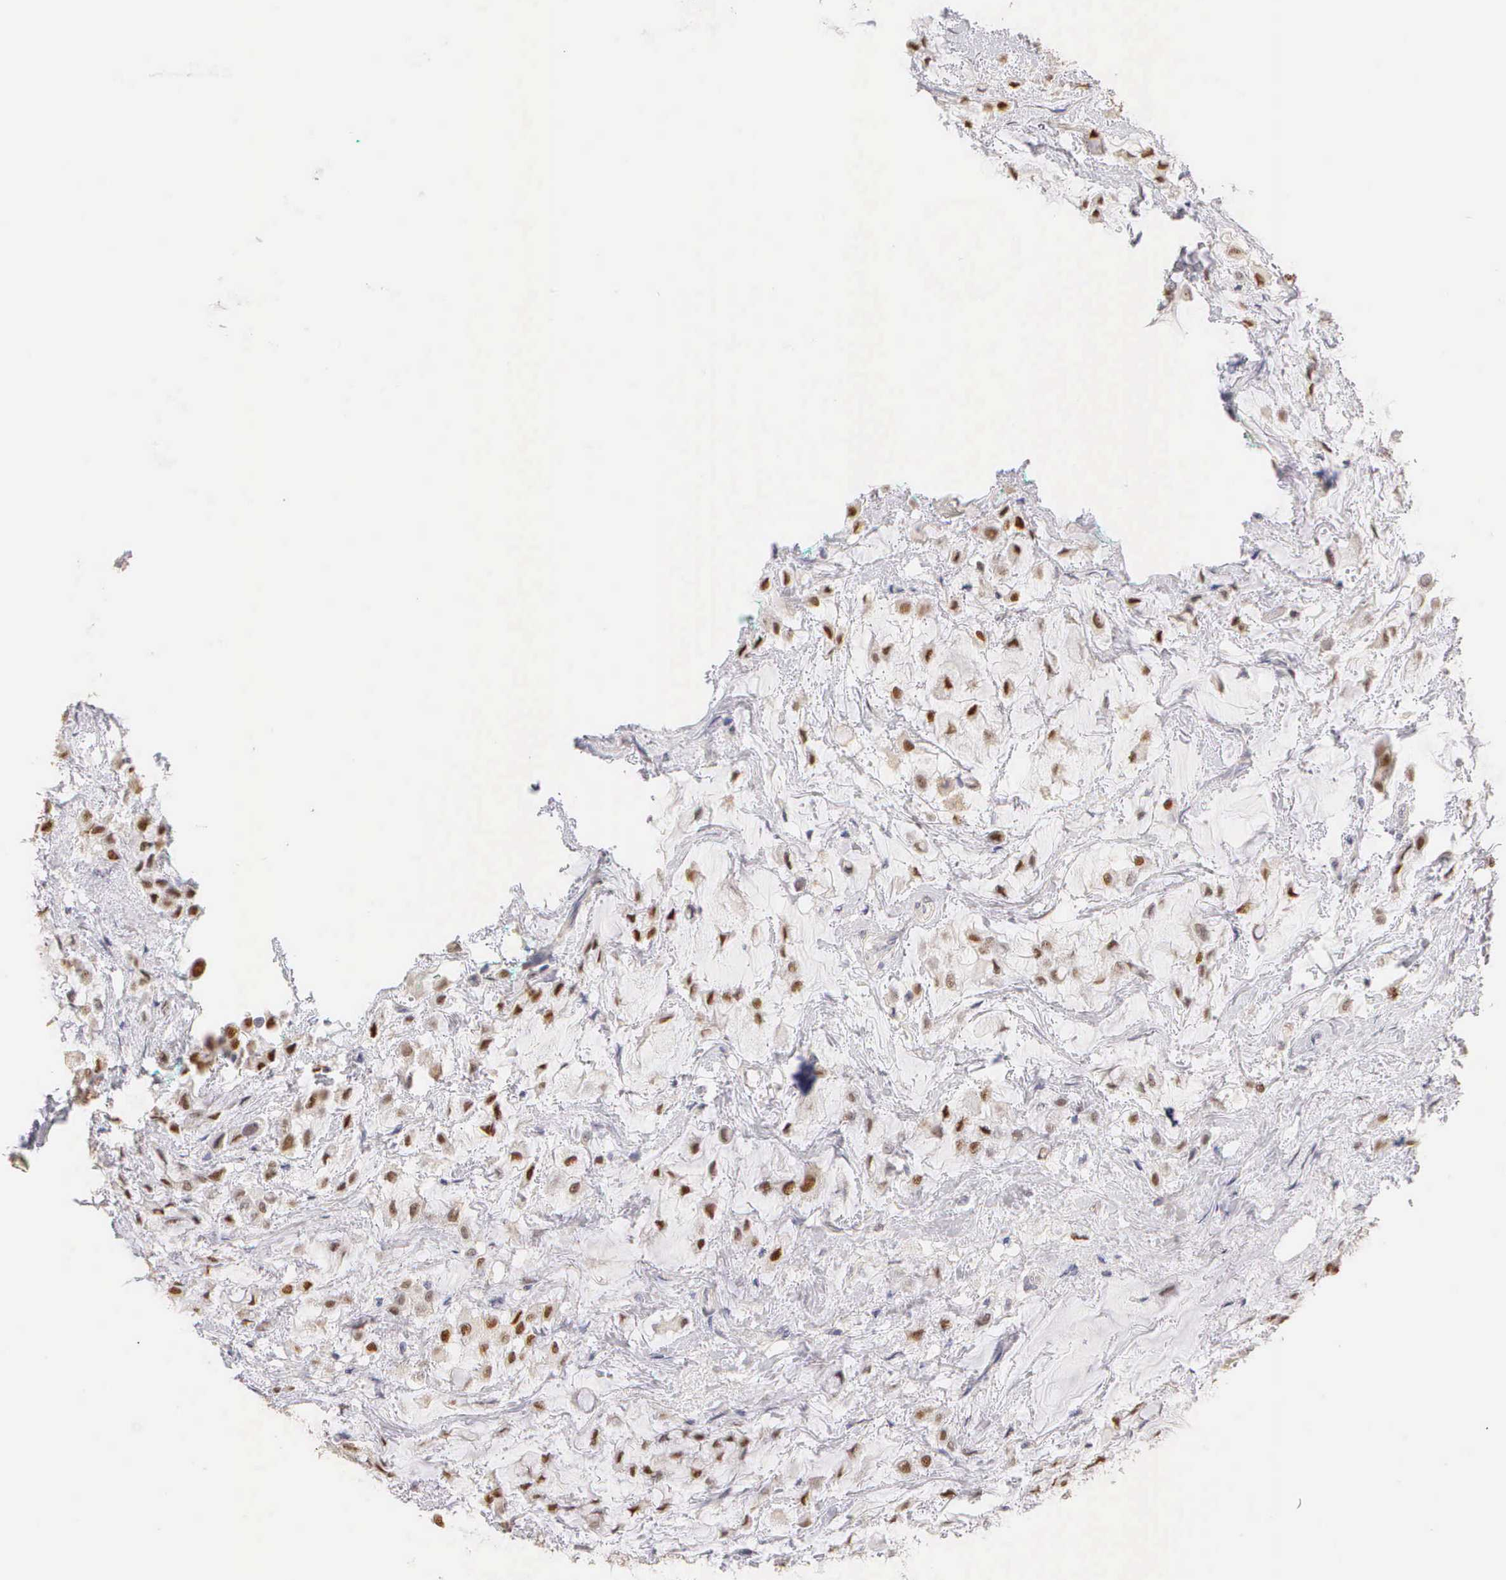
{"staining": {"intensity": "moderate", "quantity": ">75%", "location": "nuclear"}, "tissue": "breast cancer", "cell_type": "Tumor cells", "image_type": "cancer", "snomed": [{"axis": "morphology", "description": "Lobular carcinoma"}, {"axis": "topography", "description": "Breast"}], "caption": "Human breast lobular carcinoma stained for a protein (brown) reveals moderate nuclear positive staining in about >75% of tumor cells.", "gene": "ESR1", "patient": {"sex": "female", "age": 85}}